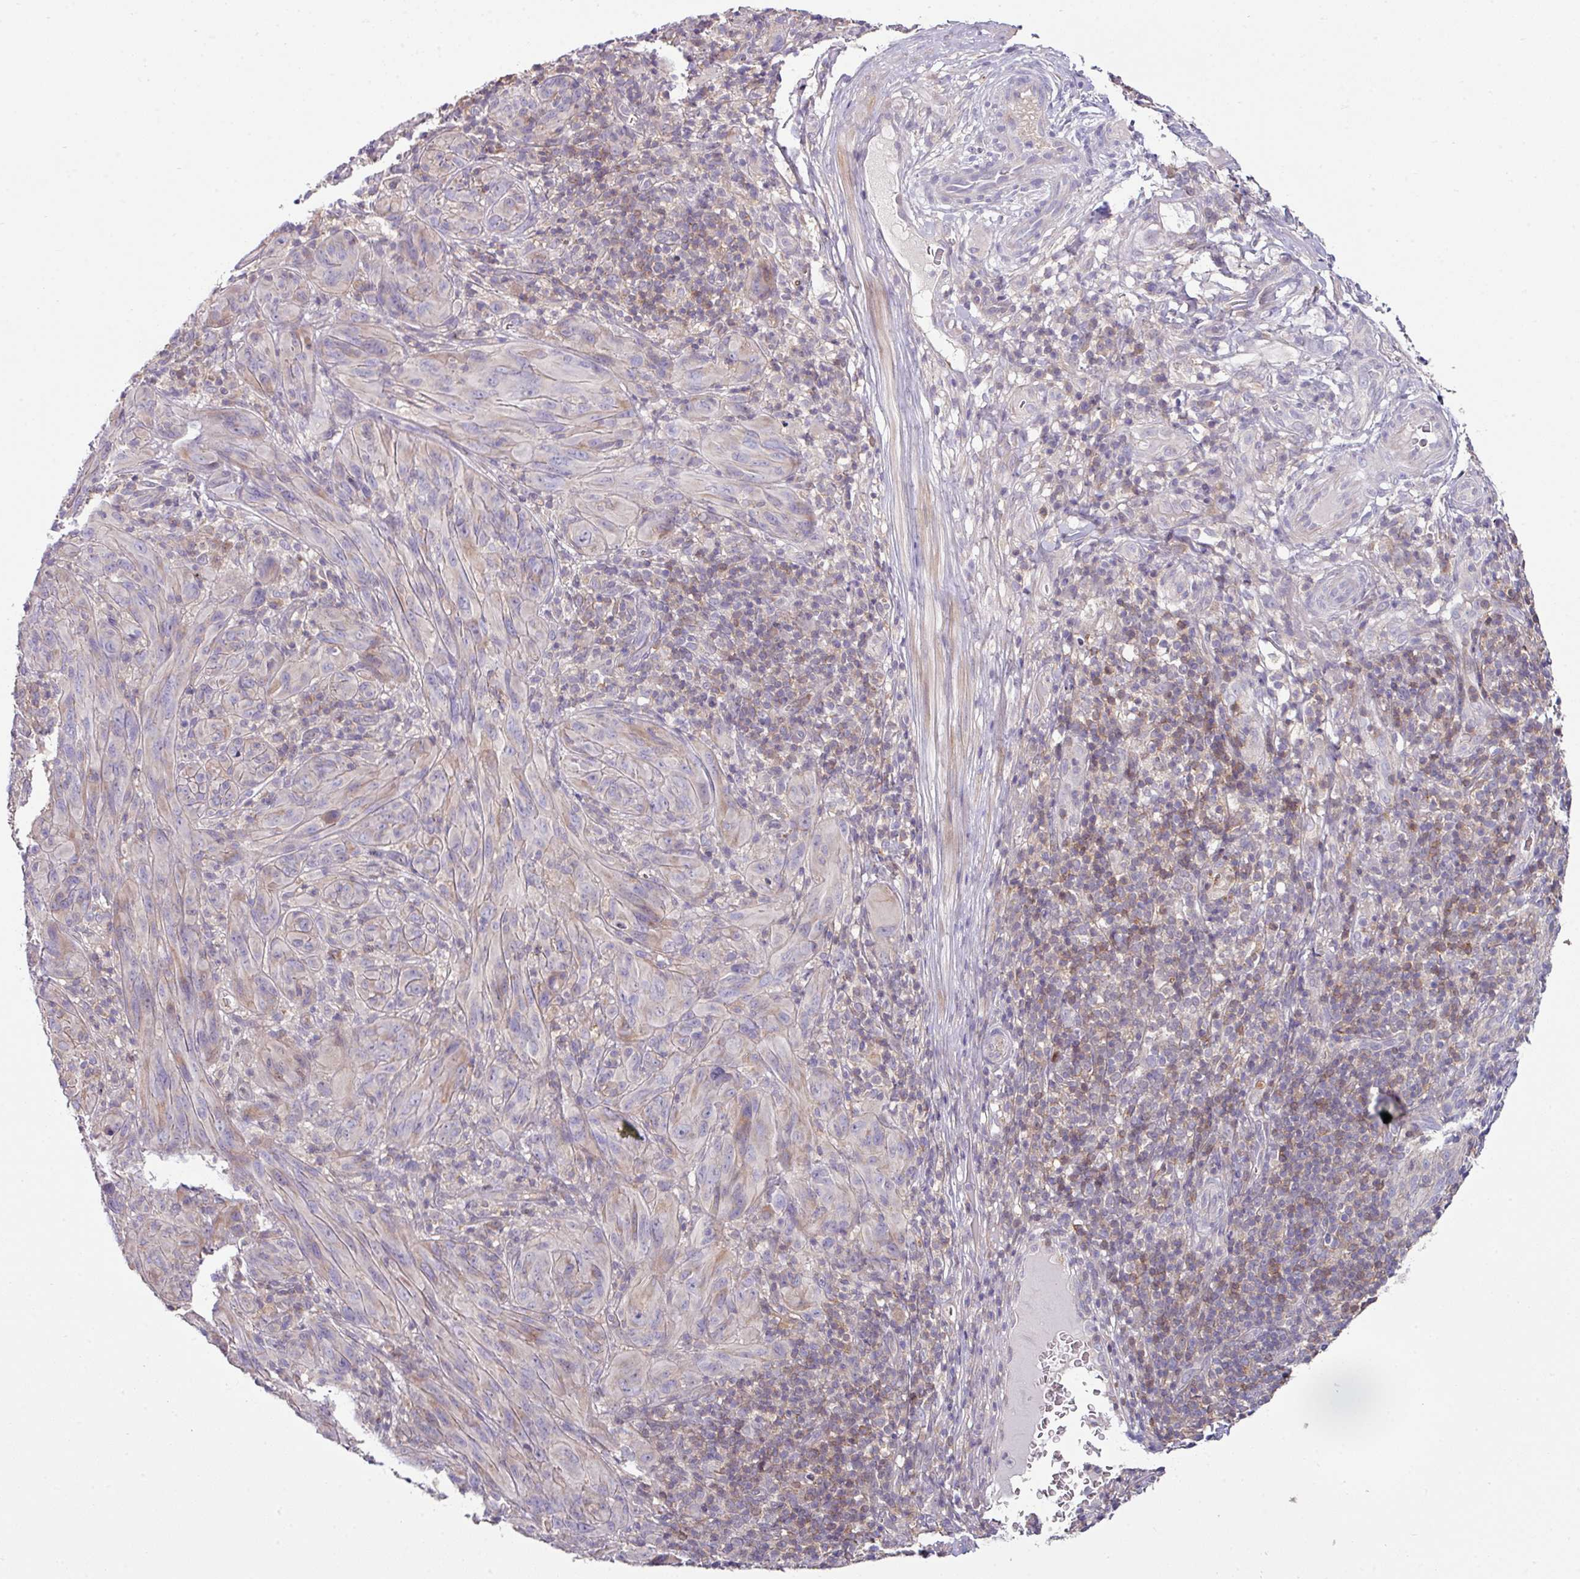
{"staining": {"intensity": "negative", "quantity": "none", "location": "none"}, "tissue": "melanoma", "cell_type": "Tumor cells", "image_type": "cancer", "snomed": [{"axis": "morphology", "description": "Malignant melanoma, NOS"}, {"axis": "topography", "description": "Skin of head"}], "caption": "The image displays no staining of tumor cells in melanoma.", "gene": "SLAMF6", "patient": {"sex": "male", "age": 96}}